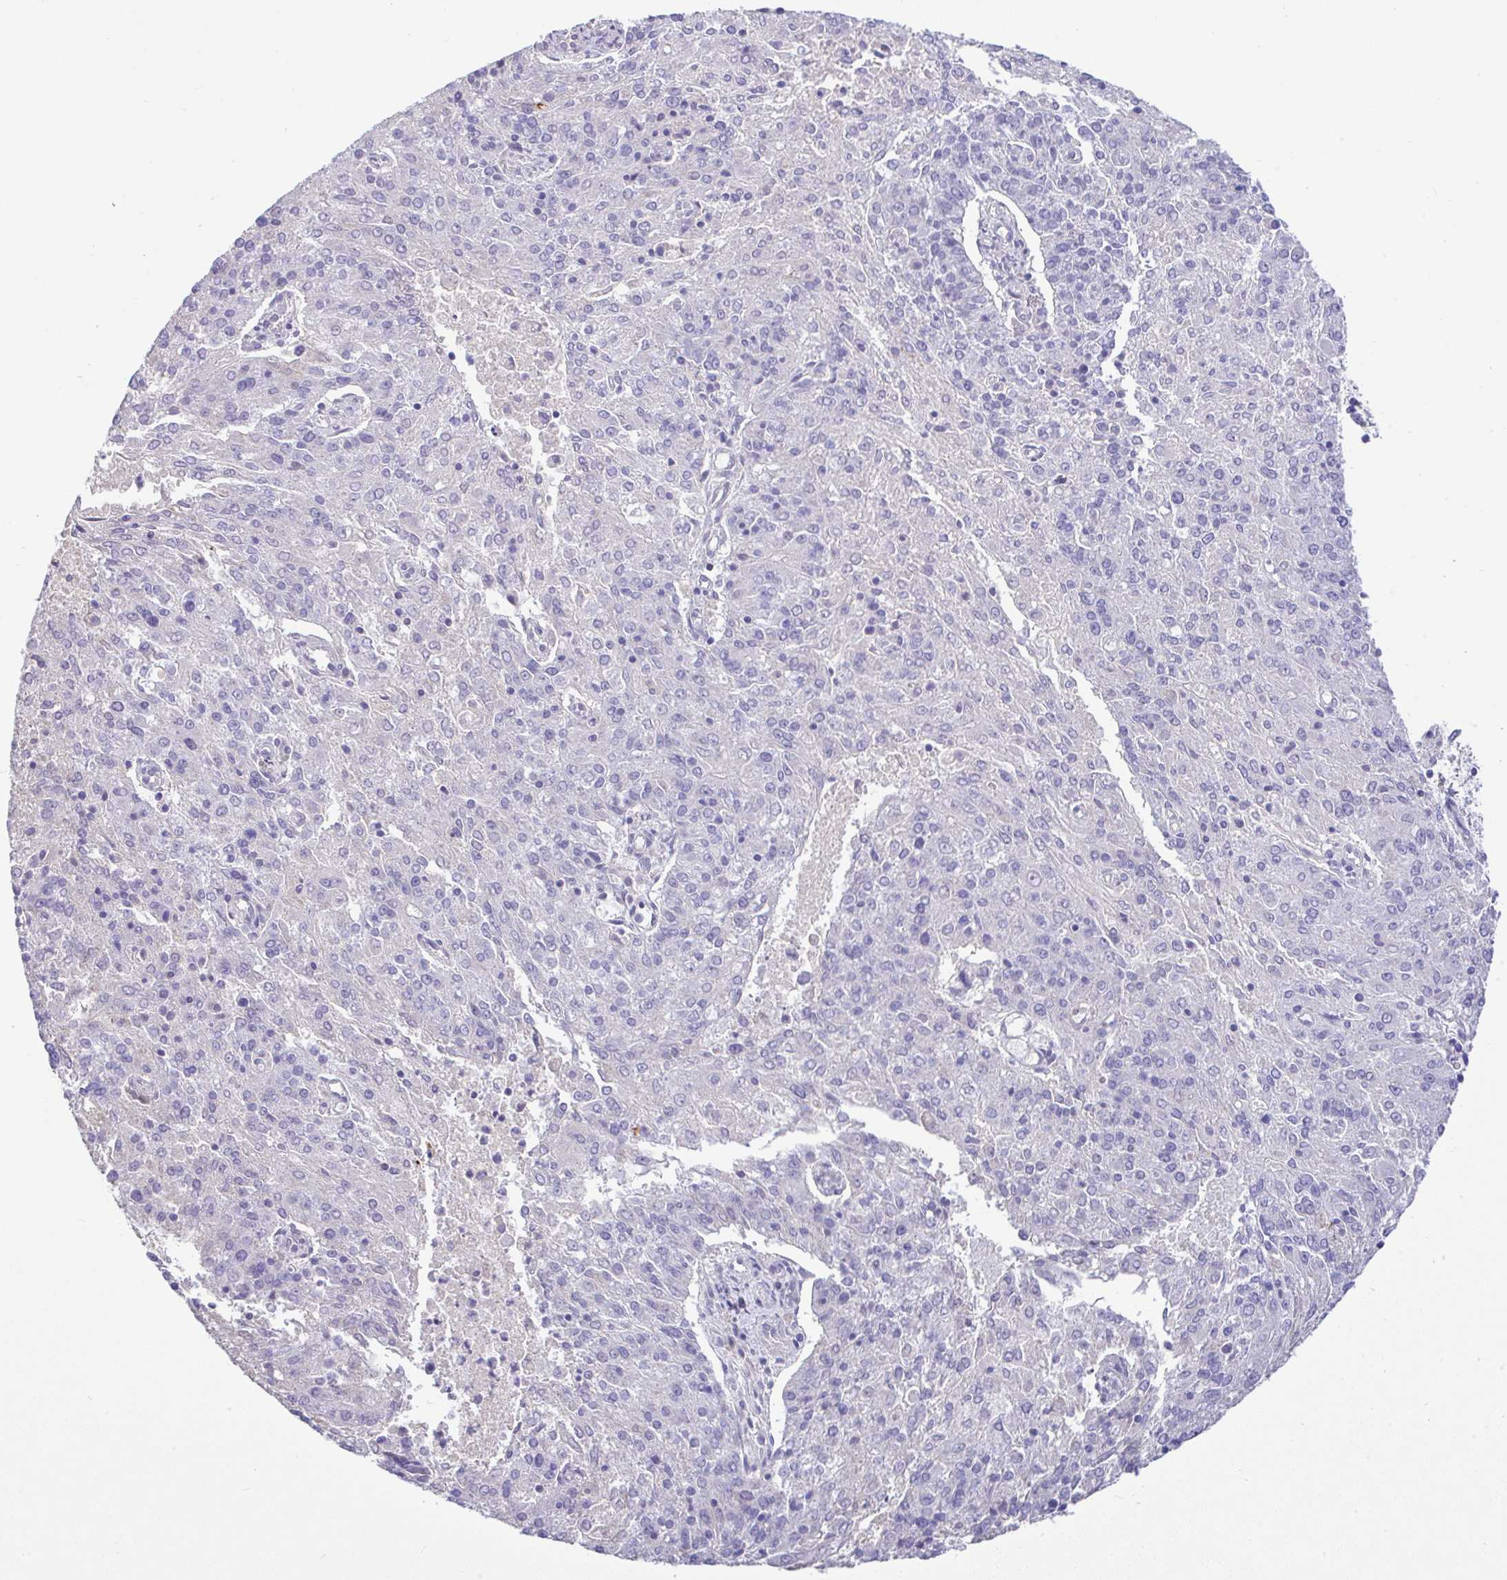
{"staining": {"intensity": "negative", "quantity": "none", "location": "none"}, "tissue": "endometrial cancer", "cell_type": "Tumor cells", "image_type": "cancer", "snomed": [{"axis": "morphology", "description": "Adenocarcinoma, NOS"}, {"axis": "topography", "description": "Endometrium"}], "caption": "The photomicrograph exhibits no staining of tumor cells in endometrial cancer (adenocarcinoma).", "gene": "CTU1", "patient": {"sex": "female", "age": 82}}